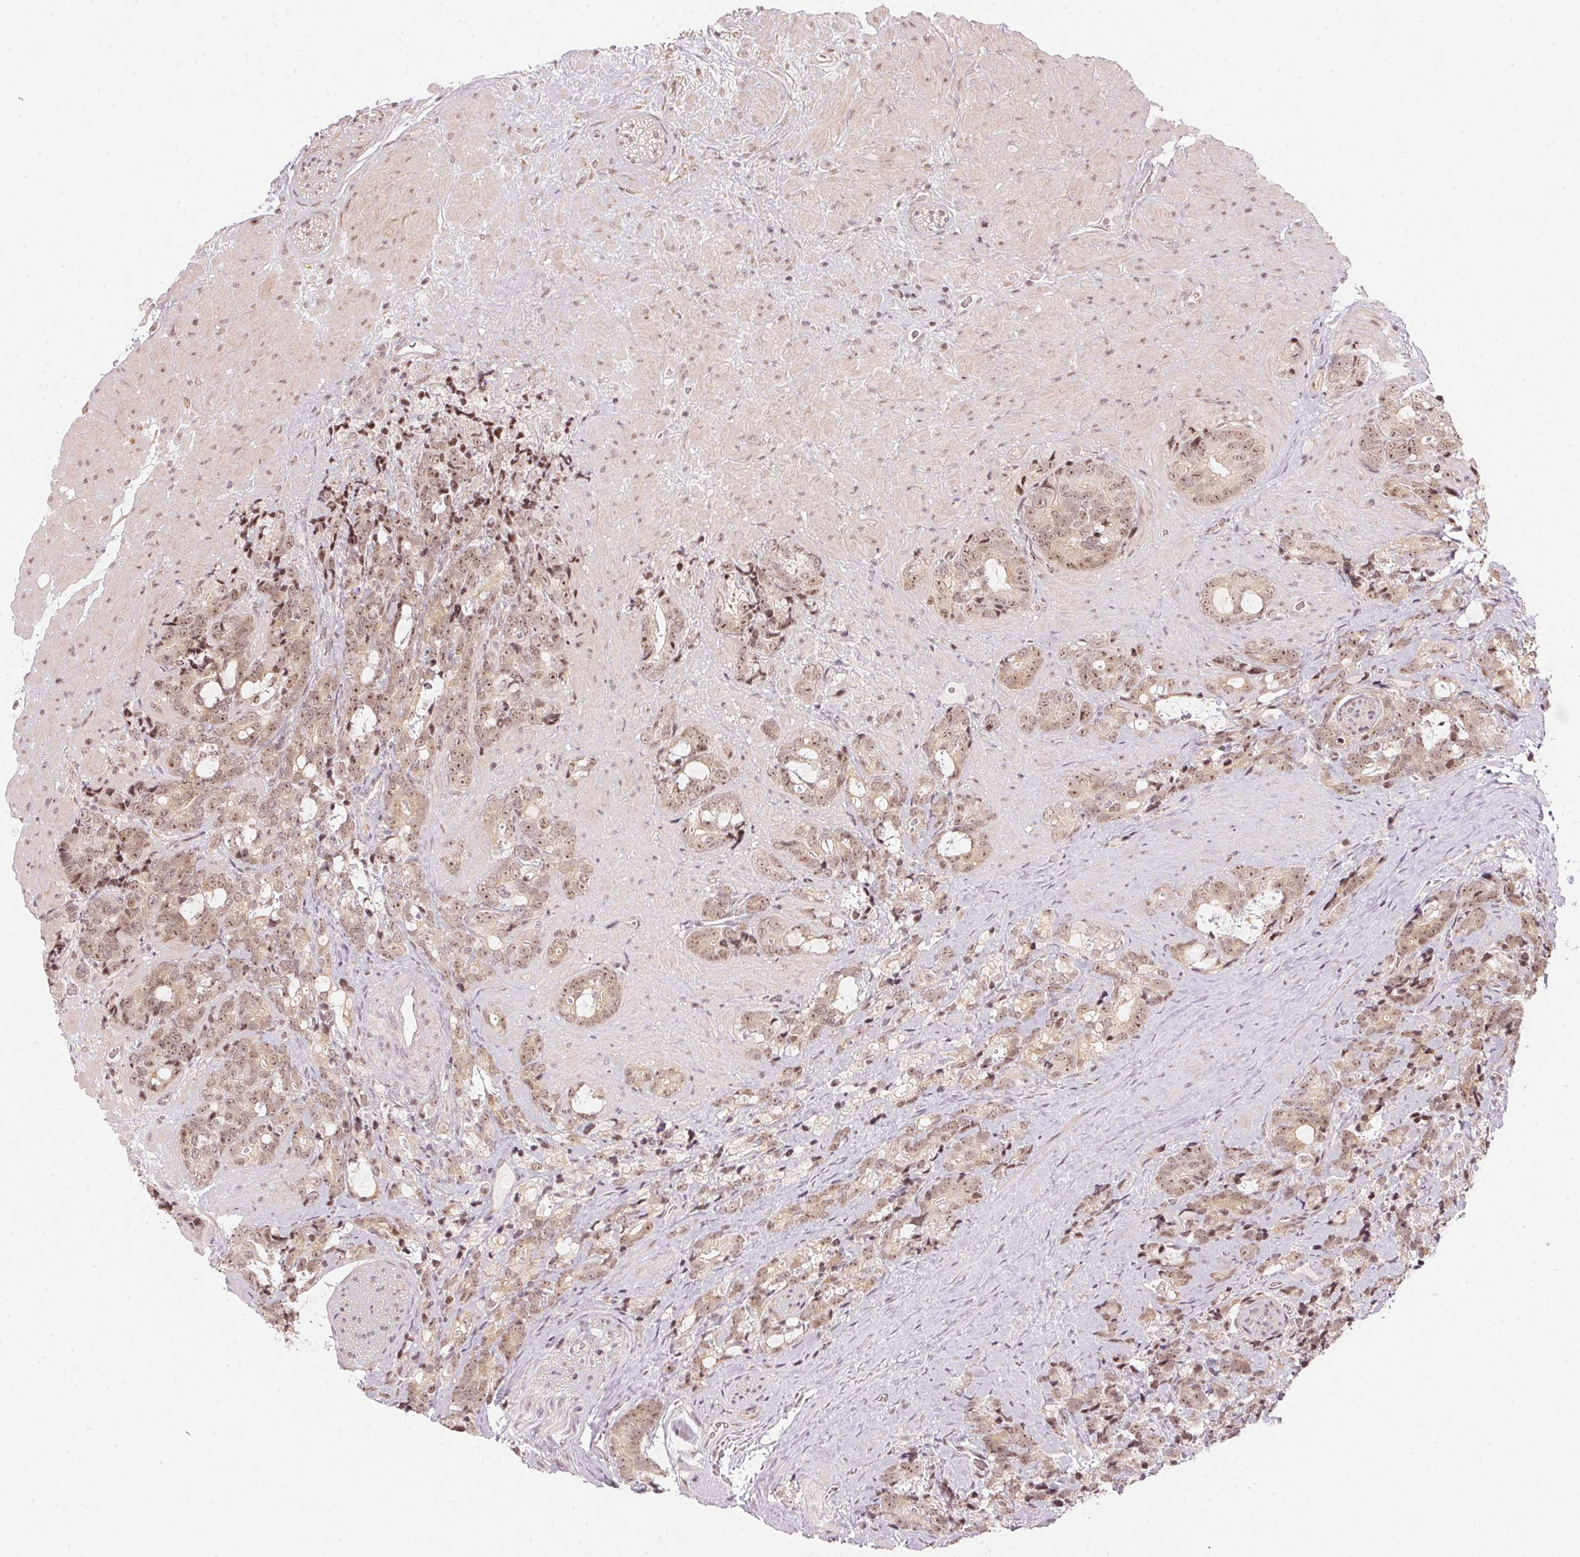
{"staining": {"intensity": "weak", "quantity": ">75%", "location": "cytoplasmic/membranous,nuclear"}, "tissue": "prostate cancer", "cell_type": "Tumor cells", "image_type": "cancer", "snomed": [{"axis": "morphology", "description": "Adenocarcinoma, High grade"}, {"axis": "topography", "description": "Prostate"}], "caption": "Human prostate cancer (high-grade adenocarcinoma) stained with a protein marker exhibits weak staining in tumor cells.", "gene": "KAT6A", "patient": {"sex": "male", "age": 74}}